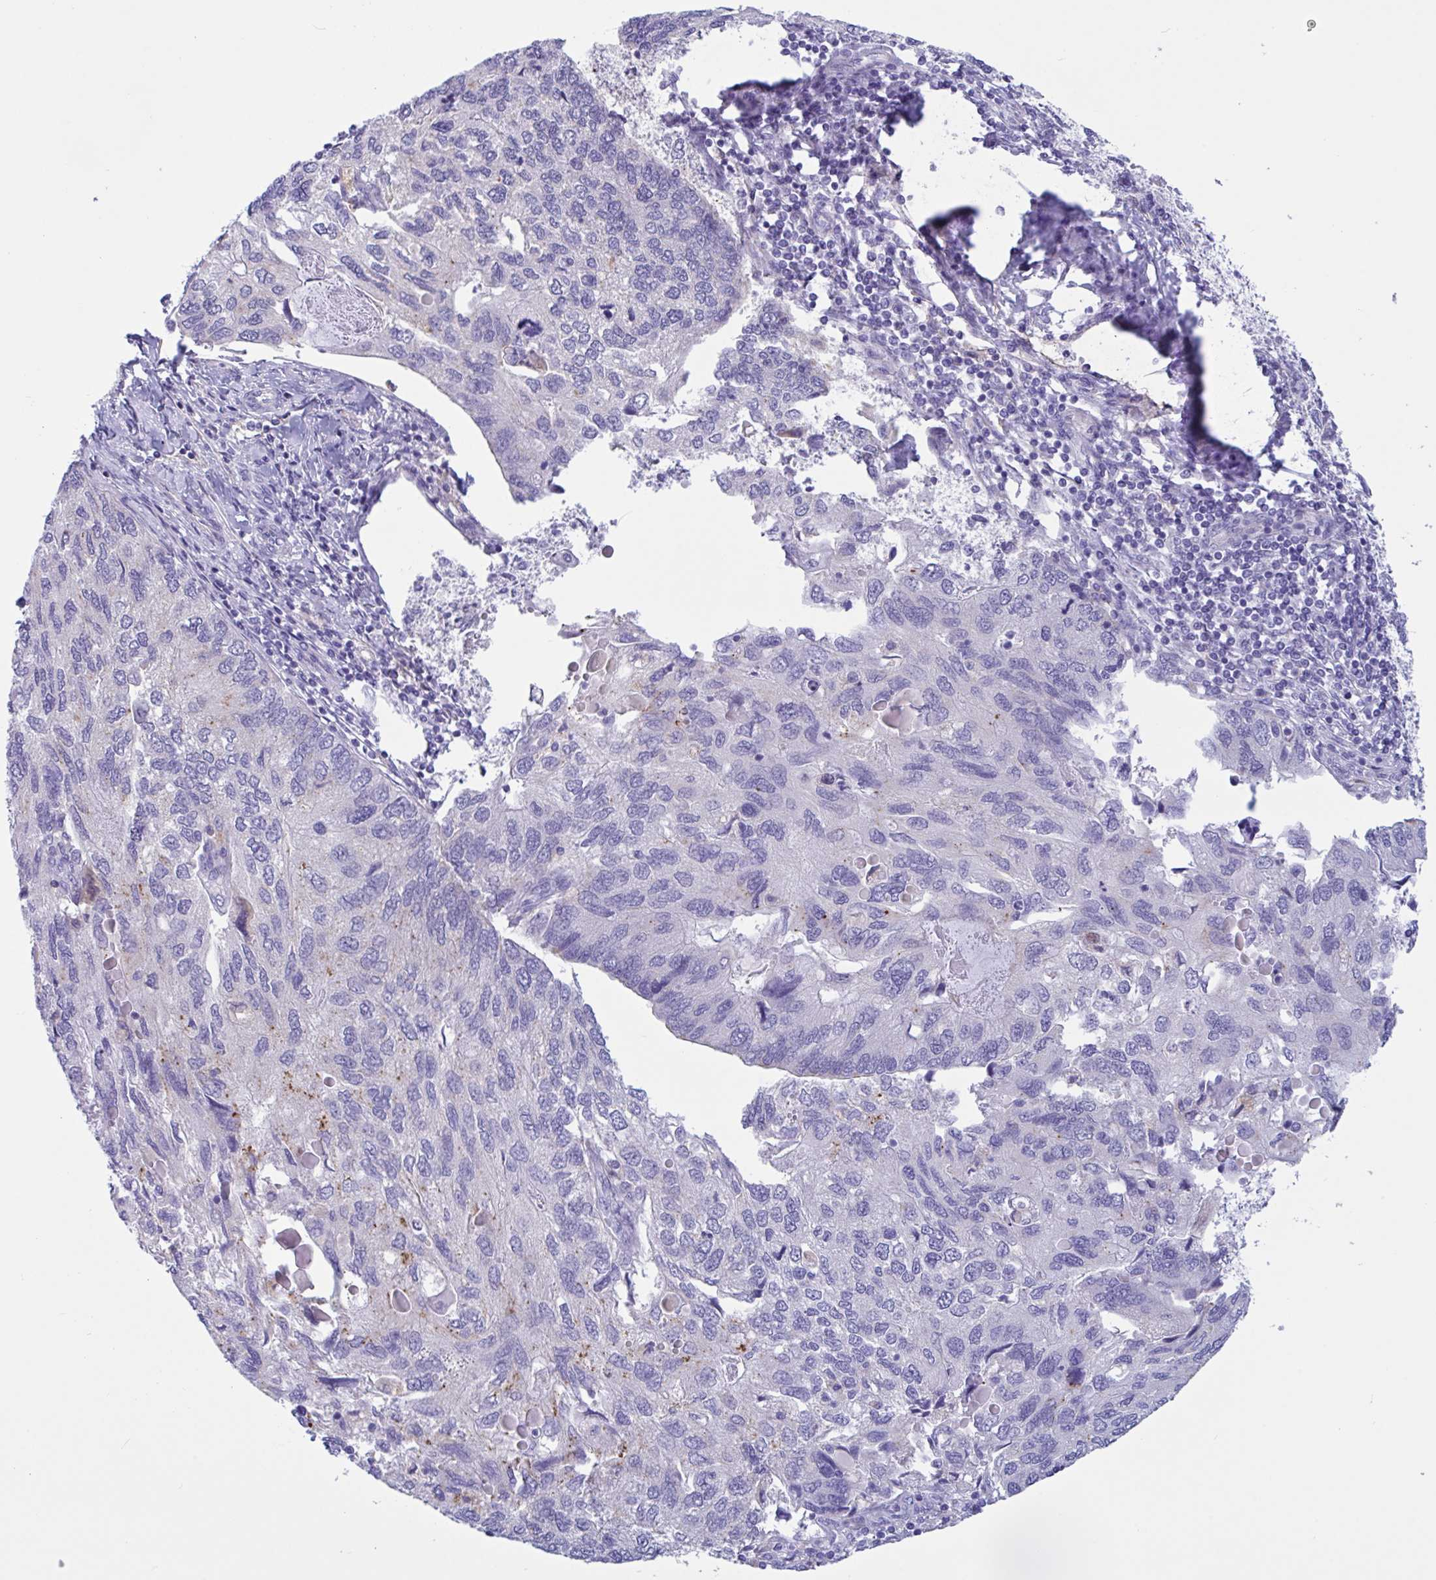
{"staining": {"intensity": "negative", "quantity": "none", "location": "none"}, "tissue": "endometrial cancer", "cell_type": "Tumor cells", "image_type": "cancer", "snomed": [{"axis": "morphology", "description": "Carcinoma, NOS"}, {"axis": "topography", "description": "Uterus"}], "caption": "DAB immunohistochemical staining of endometrial cancer exhibits no significant staining in tumor cells.", "gene": "RPL22L1", "patient": {"sex": "female", "age": 76}}